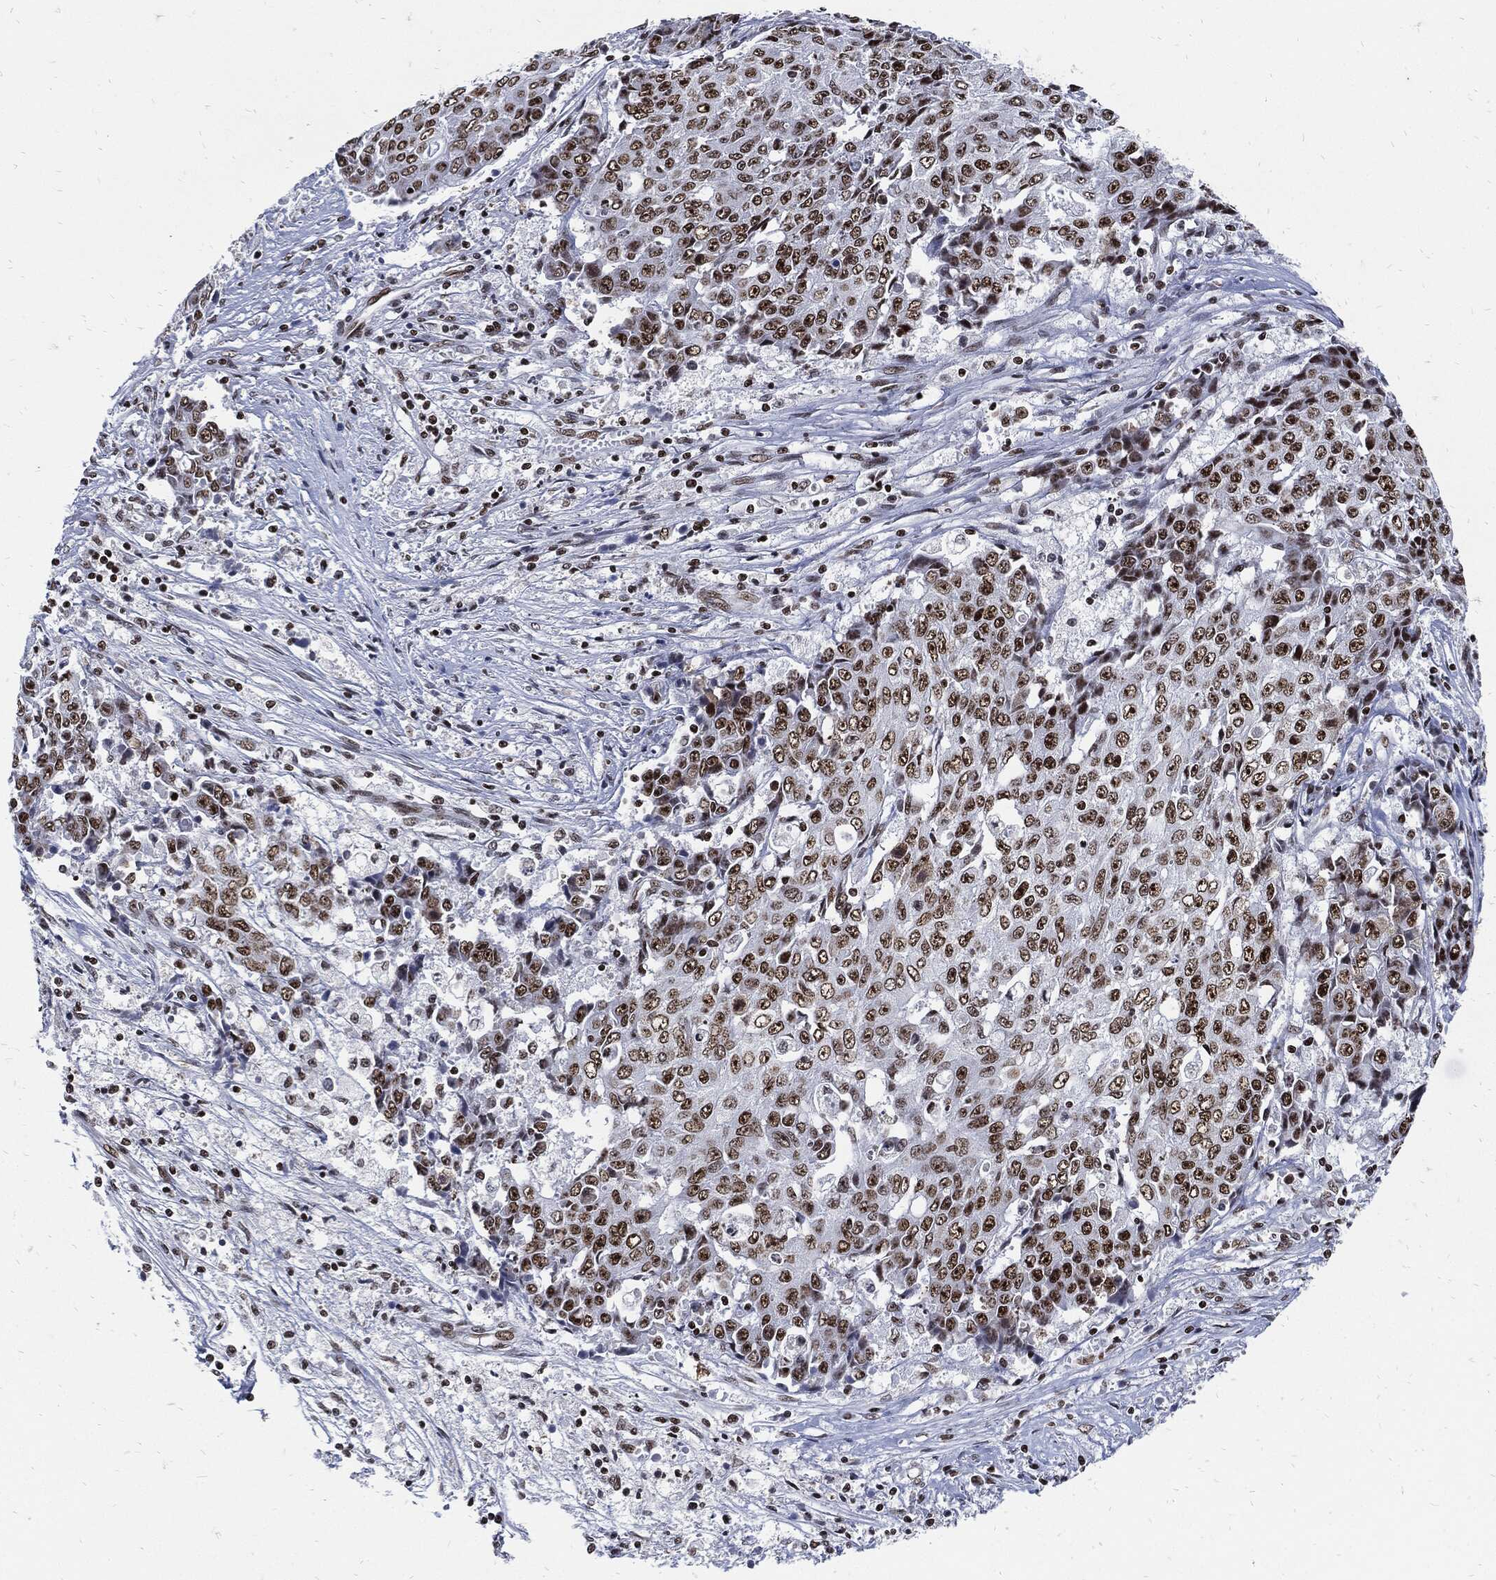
{"staining": {"intensity": "moderate", "quantity": "25%-75%", "location": "nuclear"}, "tissue": "ovarian cancer", "cell_type": "Tumor cells", "image_type": "cancer", "snomed": [{"axis": "morphology", "description": "Carcinoma, endometroid"}, {"axis": "topography", "description": "Ovary"}], "caption": "Protein staining of ovarian cancer tissue displays moderate nuclear positivity in about 25%-75% of tumor cells.", "gene": "TERF2", "patient": {"sex": "female", "age": 42}}